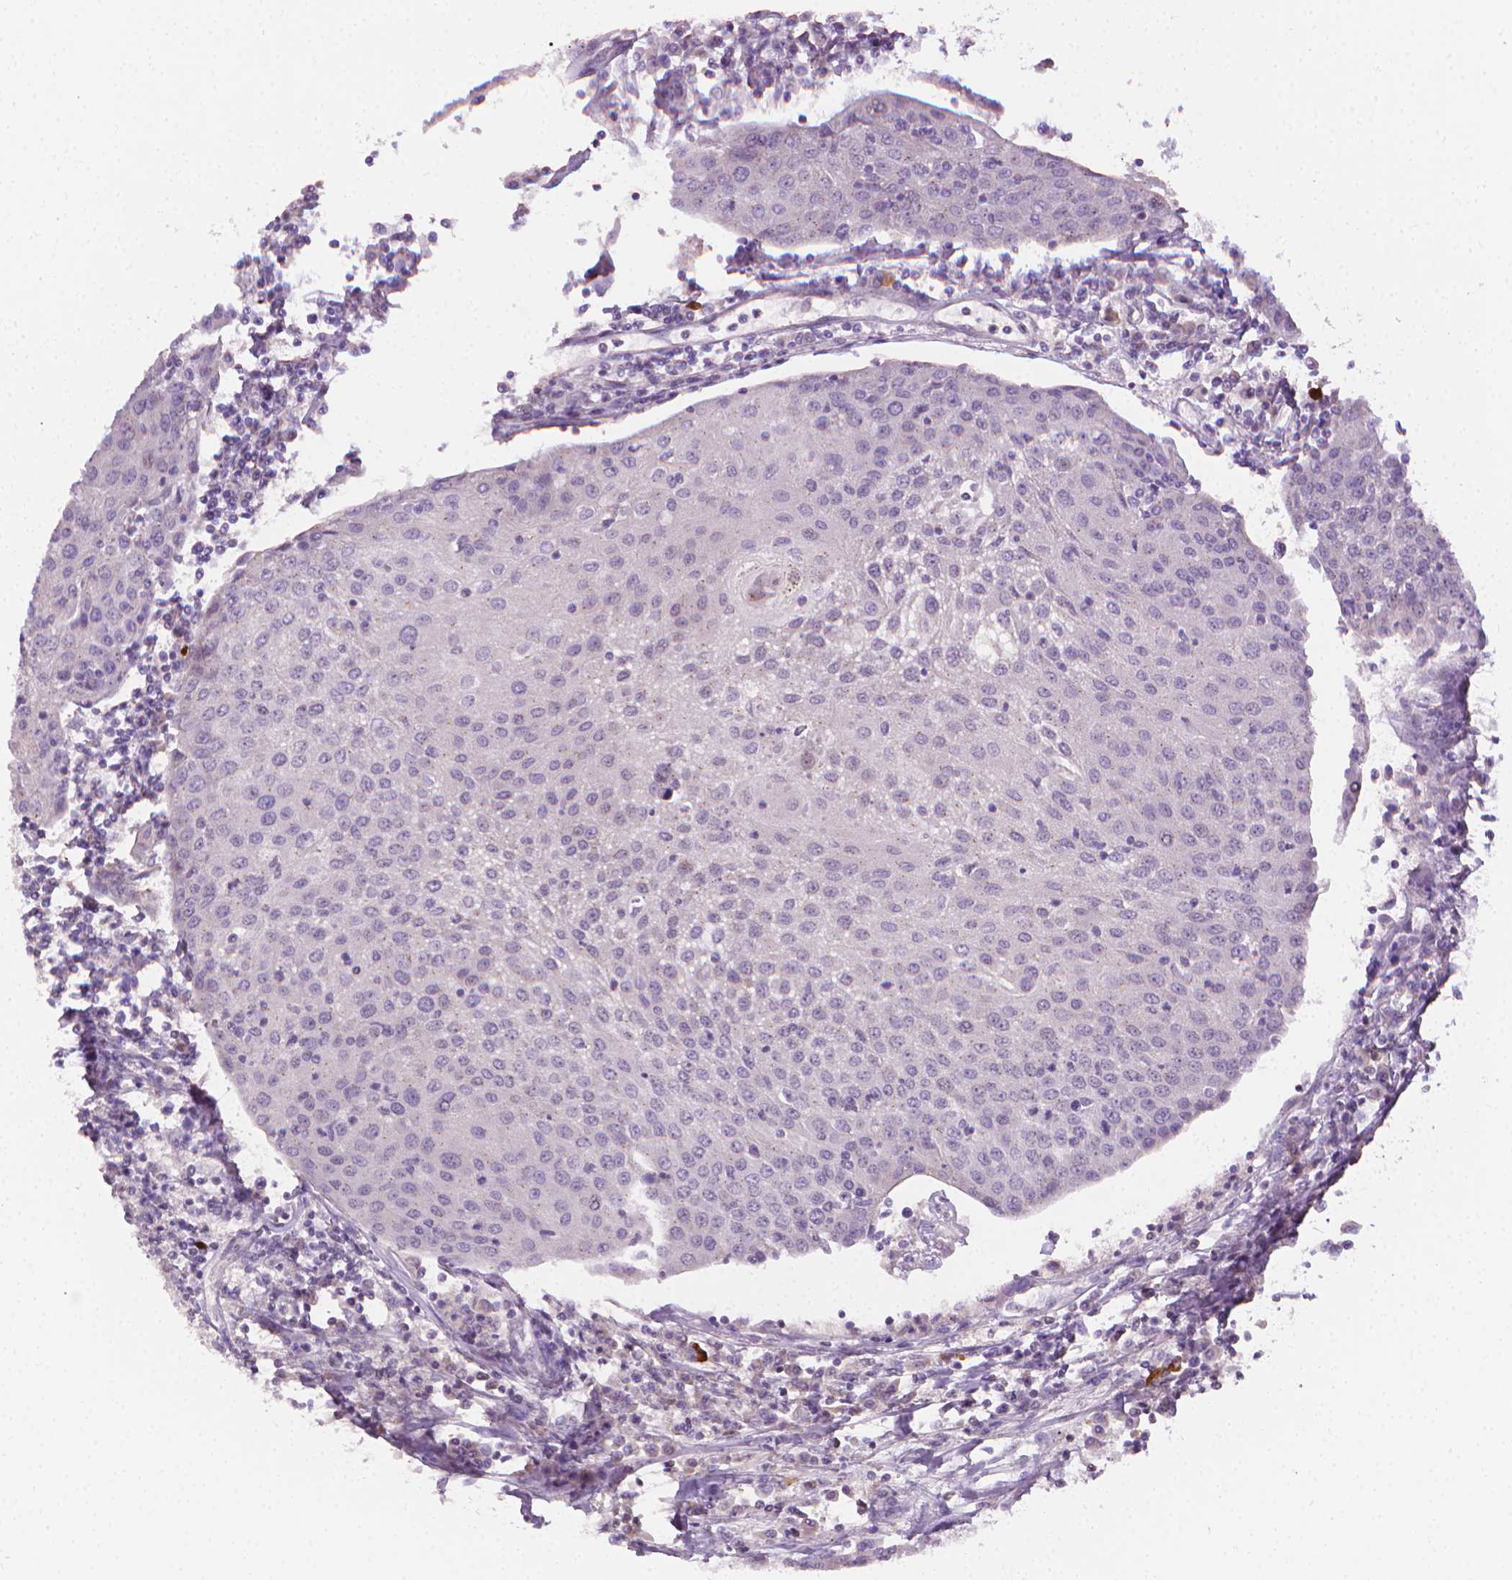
{"staining": {"intensity": "negative", "quantity": "none", "location": "none"}, "tissue": "urothelial cancer", "cell_type": "Tumor cells", "image_type": "cancer", "snomed": [{"axis": "morphology", "description": "Urothelial carcinoma, High grade"}, {"axis": "topography", "description": "Urinary bladder"}], "caption": "The immunohistochemistry micrograph has no significant positivity in tumor cells of urothelial carcinoma (high-grade) tissue. (Stains: DAB immunohistochemistry with hematoxylin counter stain, Microscopy: brightfield microscopy at high magnification).", "gene": "NCAN", "patient": {"sex": "female", "age": 85}}